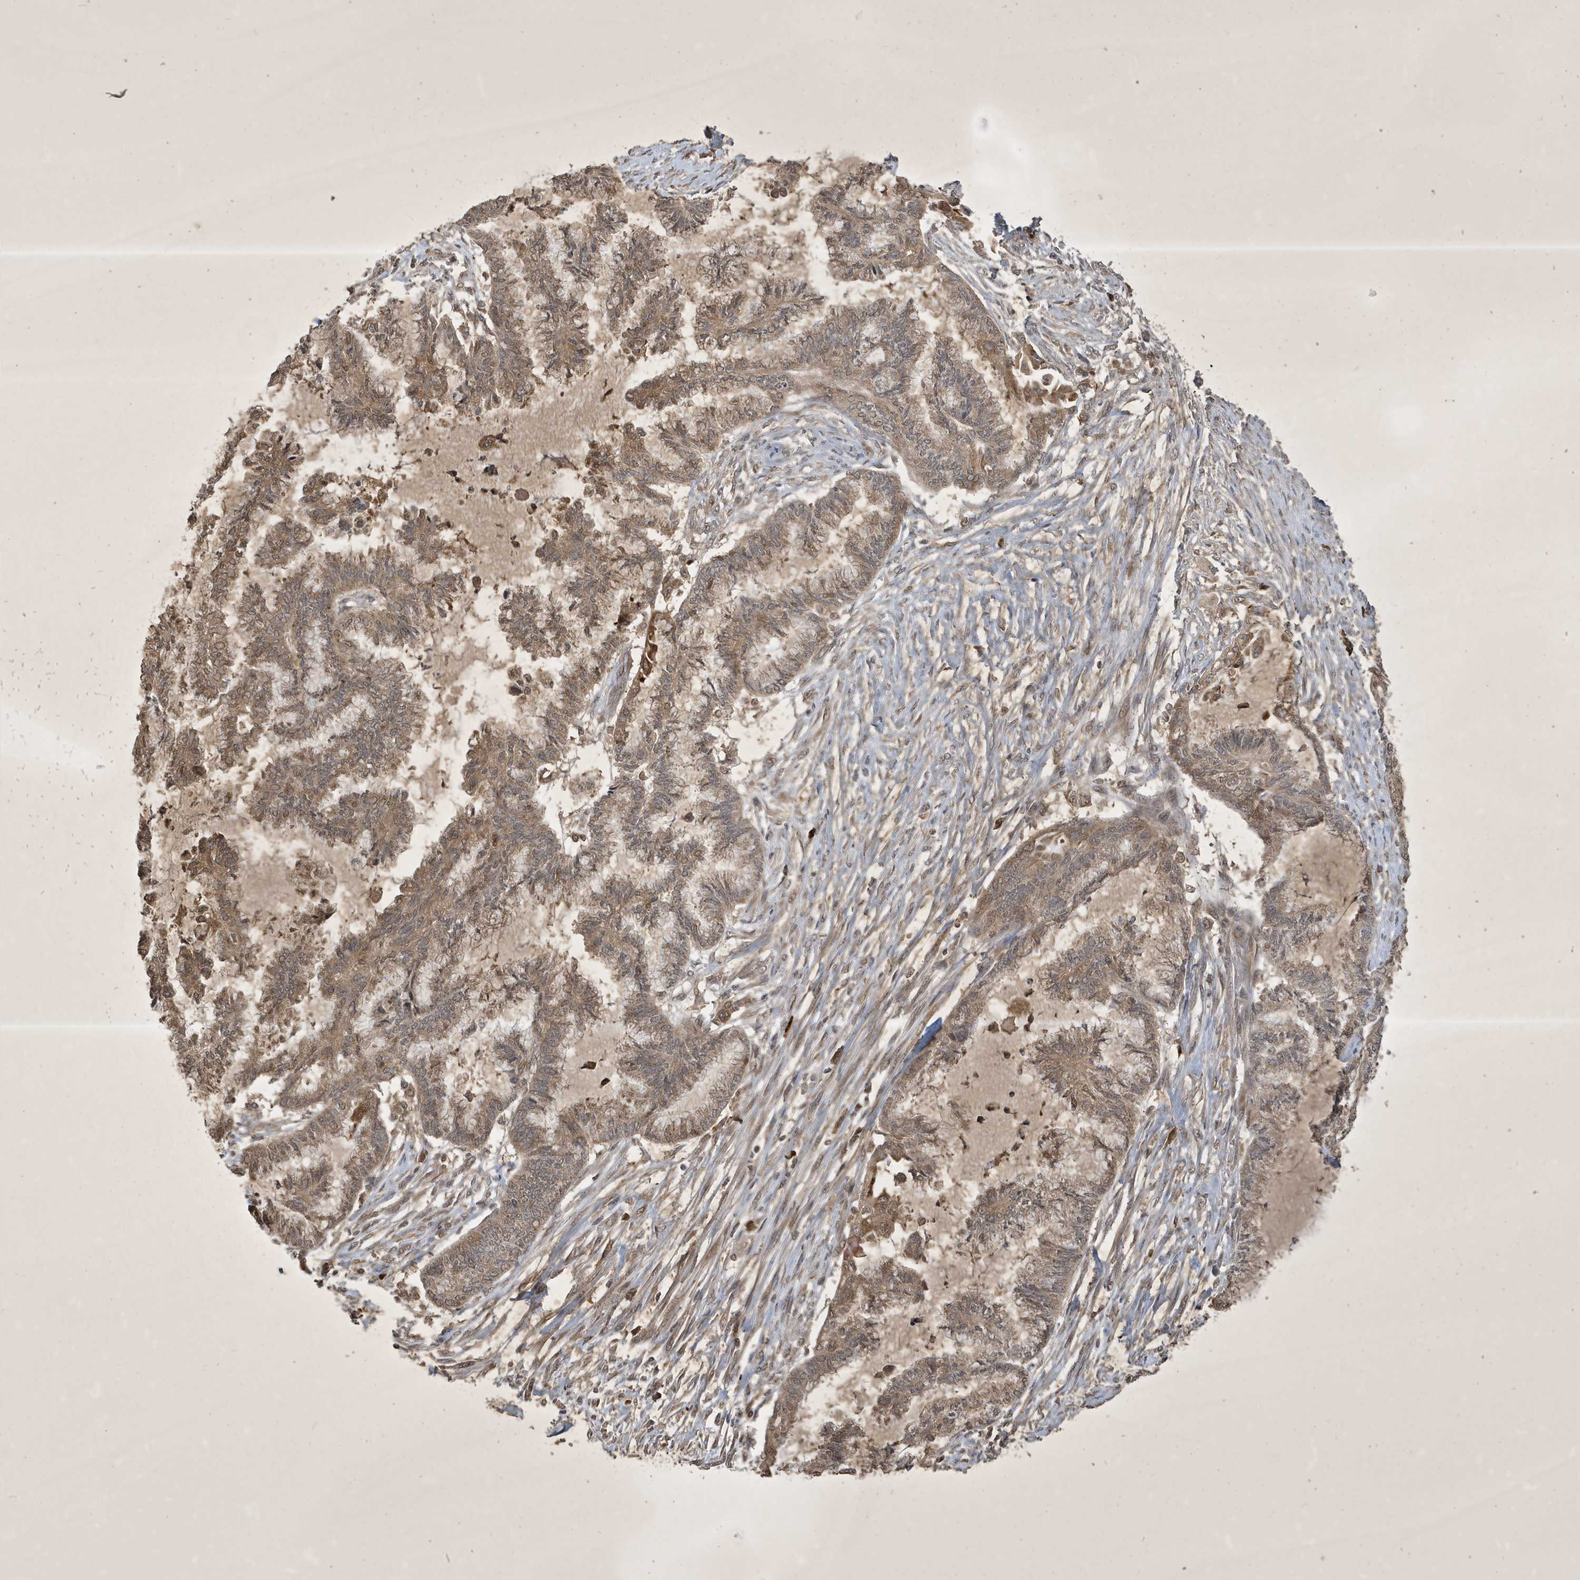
{"staining": {"intensity": "weak", "quantity": ">75%", "location": "cytoplasmic/membranous,nuclear"}, "tissue": "endometrial cancer", "cell_type": "Tumor cells", "image_type": "cancer", "snomed": [{"axis": "morphology", "description": "Adenocarcinoma, NOS"}, {"axis": "topography", "description": "Endometrium"}], "caption": "This is a micrograph of IHC staining of endometrial adenocarcinoma, which shows weak expression in the cytoplasmic/membranous and nuclear of tumor cells.", "gene": "STX10", "patient": {"sex": "female", "age": 86}}